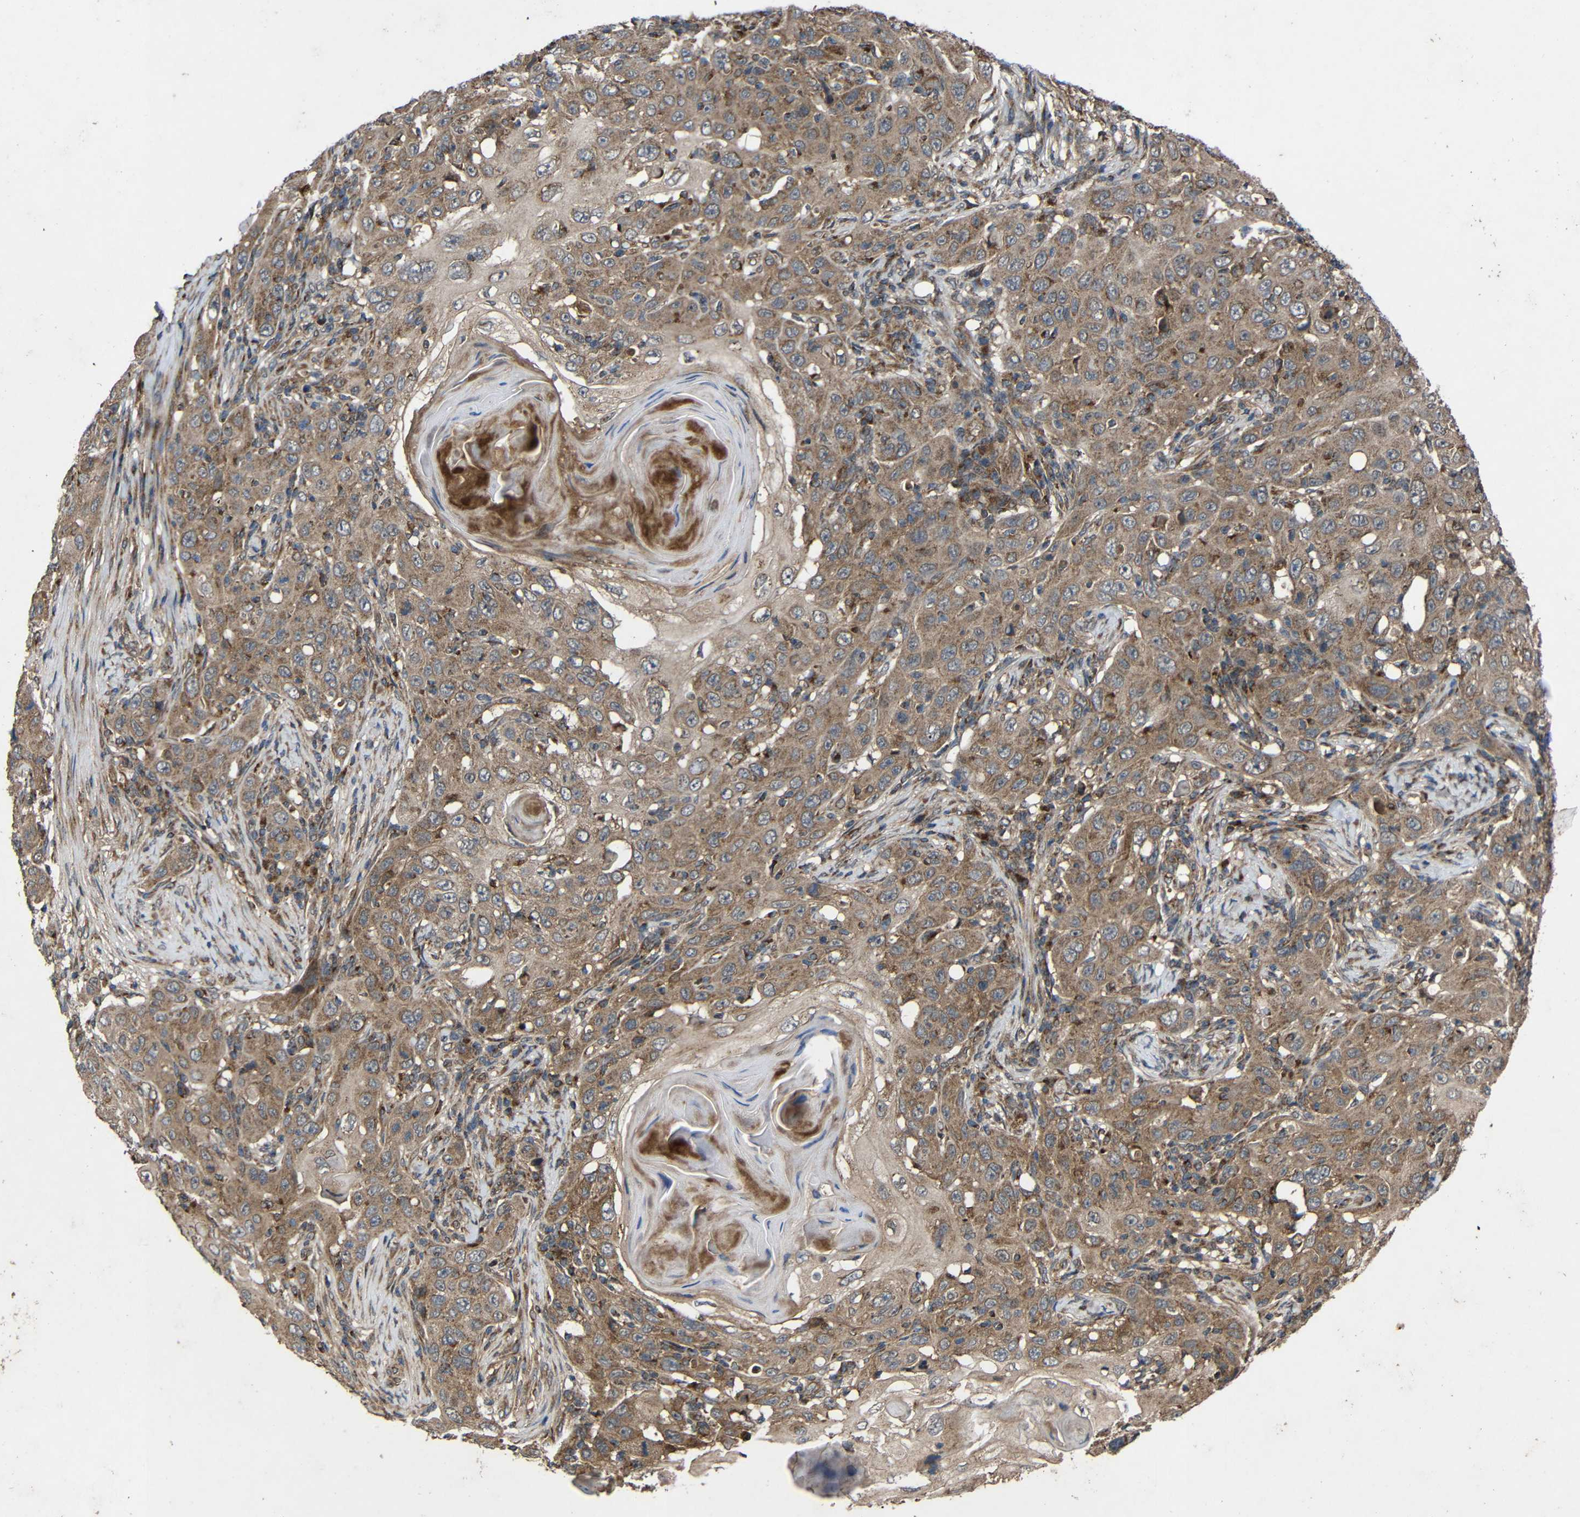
{"staining": {"intensity": "moderate", "quantity": ">75%", "location": "cytoplasmic/membranous"}, "tissue": "skin cancer", "cell_type": "Tumor cells", "image_type": "cancer", "snomed": [{"axis": "morphology", "description": "Squamous cell carcinoma, NOS"}, {"axis": "topography", "description": "Skin"}], "caption": "DAB (3,3'-diaminobenzidine) immunohistochemical staining of human skin squamous cell carcinoma reveals moderate cytoplasmic/membranous protein expression in about >75% of tumor cells.", "gene": "C1GALT1", "patient": {"sex": "female", "age": 88}}